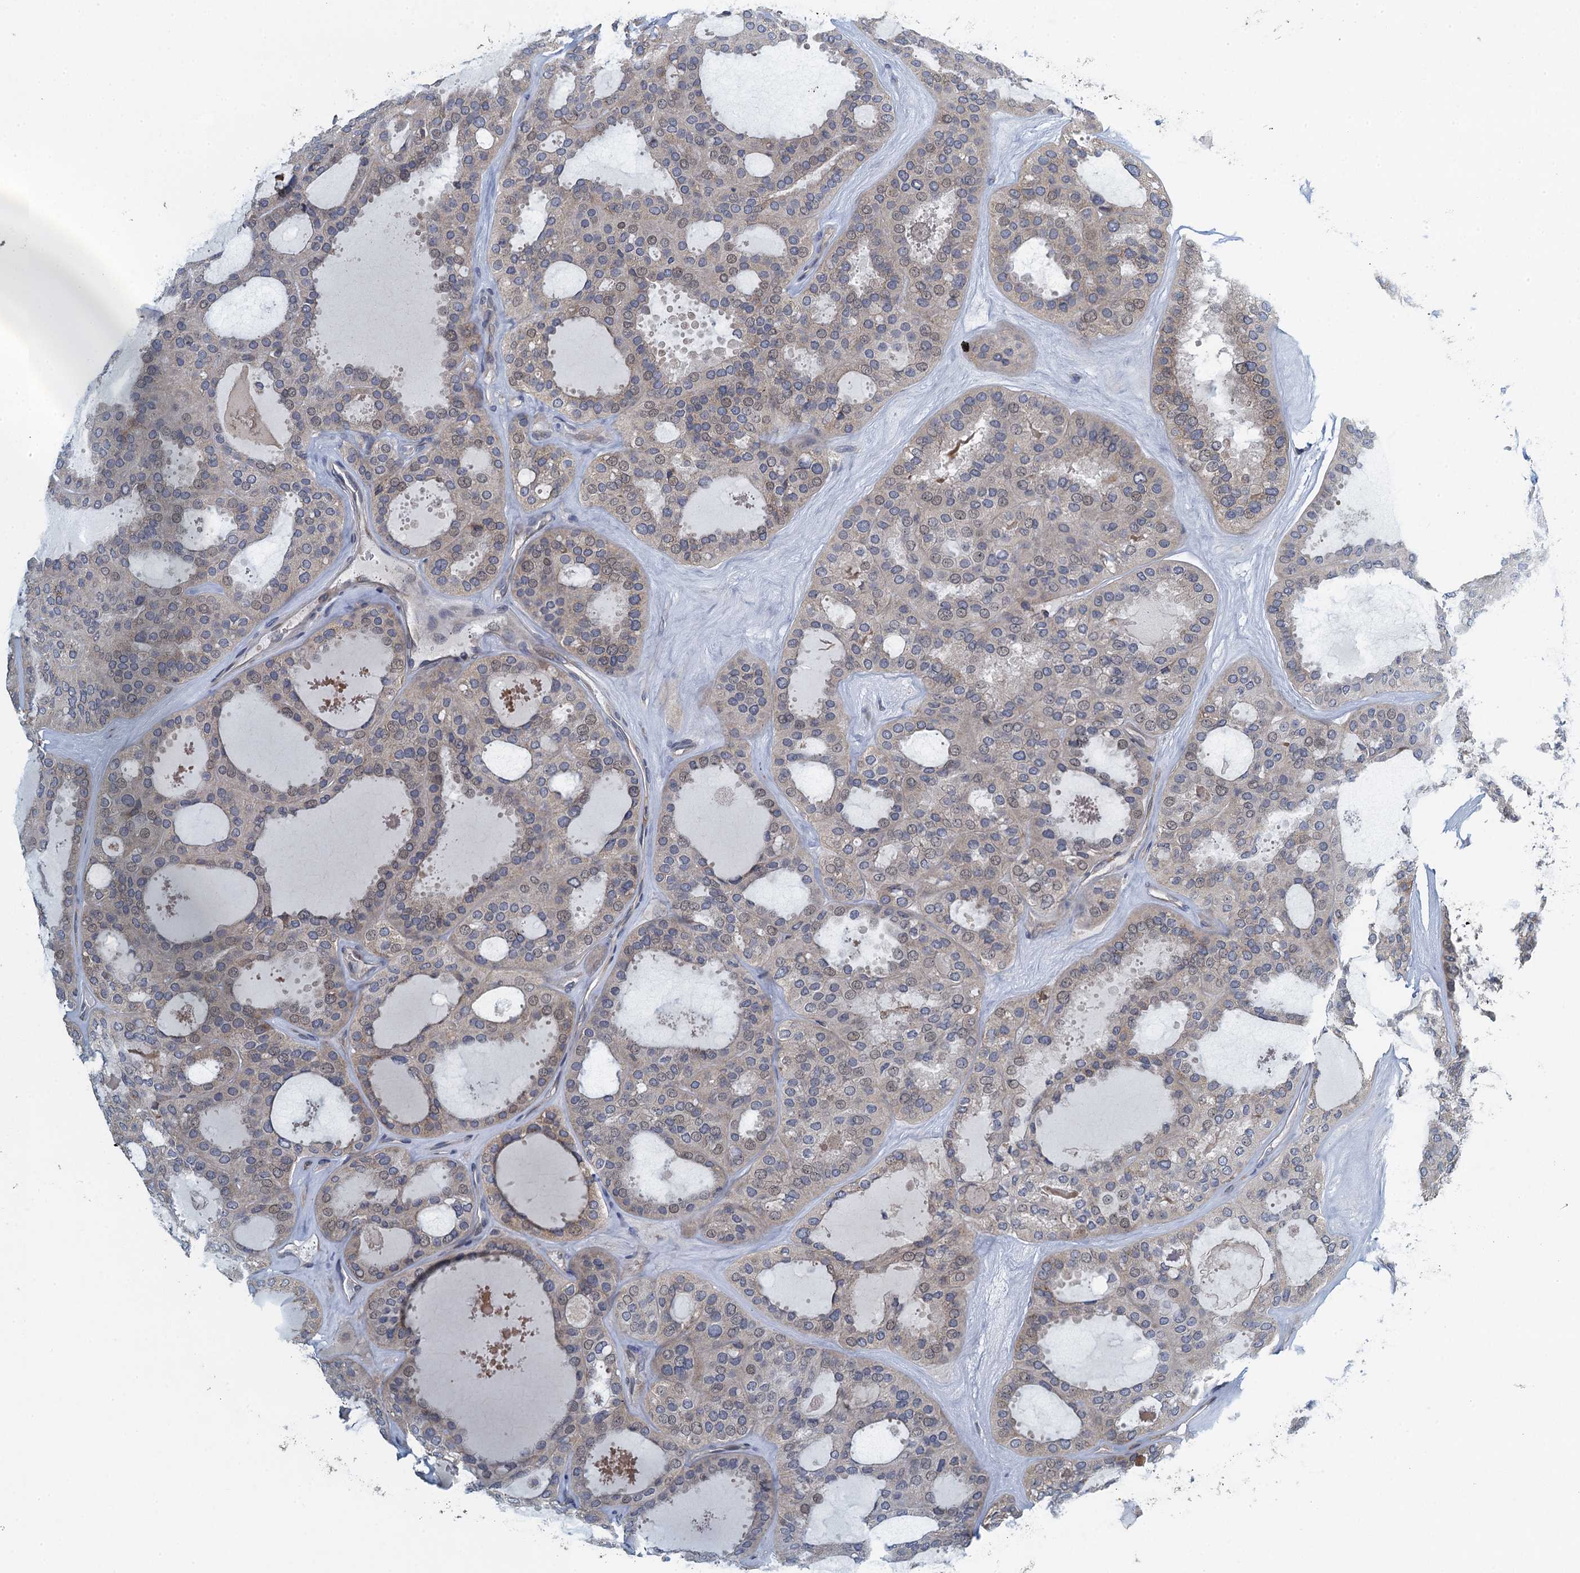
{"staining": {"intensity": "weak", "quantity": "25%-75%", "location": "cytoplasmic/membranous"}, "tissue": "thyroid cancer", "cell_type": "Tumor cells", "image_type": "cancer", "snomed": [{"axis": "morphology", "description": "Follicular adenoma carcinoma, NOS"}, {"axis": "topography", "description": "Thyroid gland"}], "caption": "A high-resolution micrograph shows immunohistochemistry staining of thyroid follicular adenoma carcinoma, which shows weak cytoplasmic/membranous expression in approximately 25%-75% of tumor cells.", "gene": "ALG2", "patient": {"sex": "male", "age": 75}}